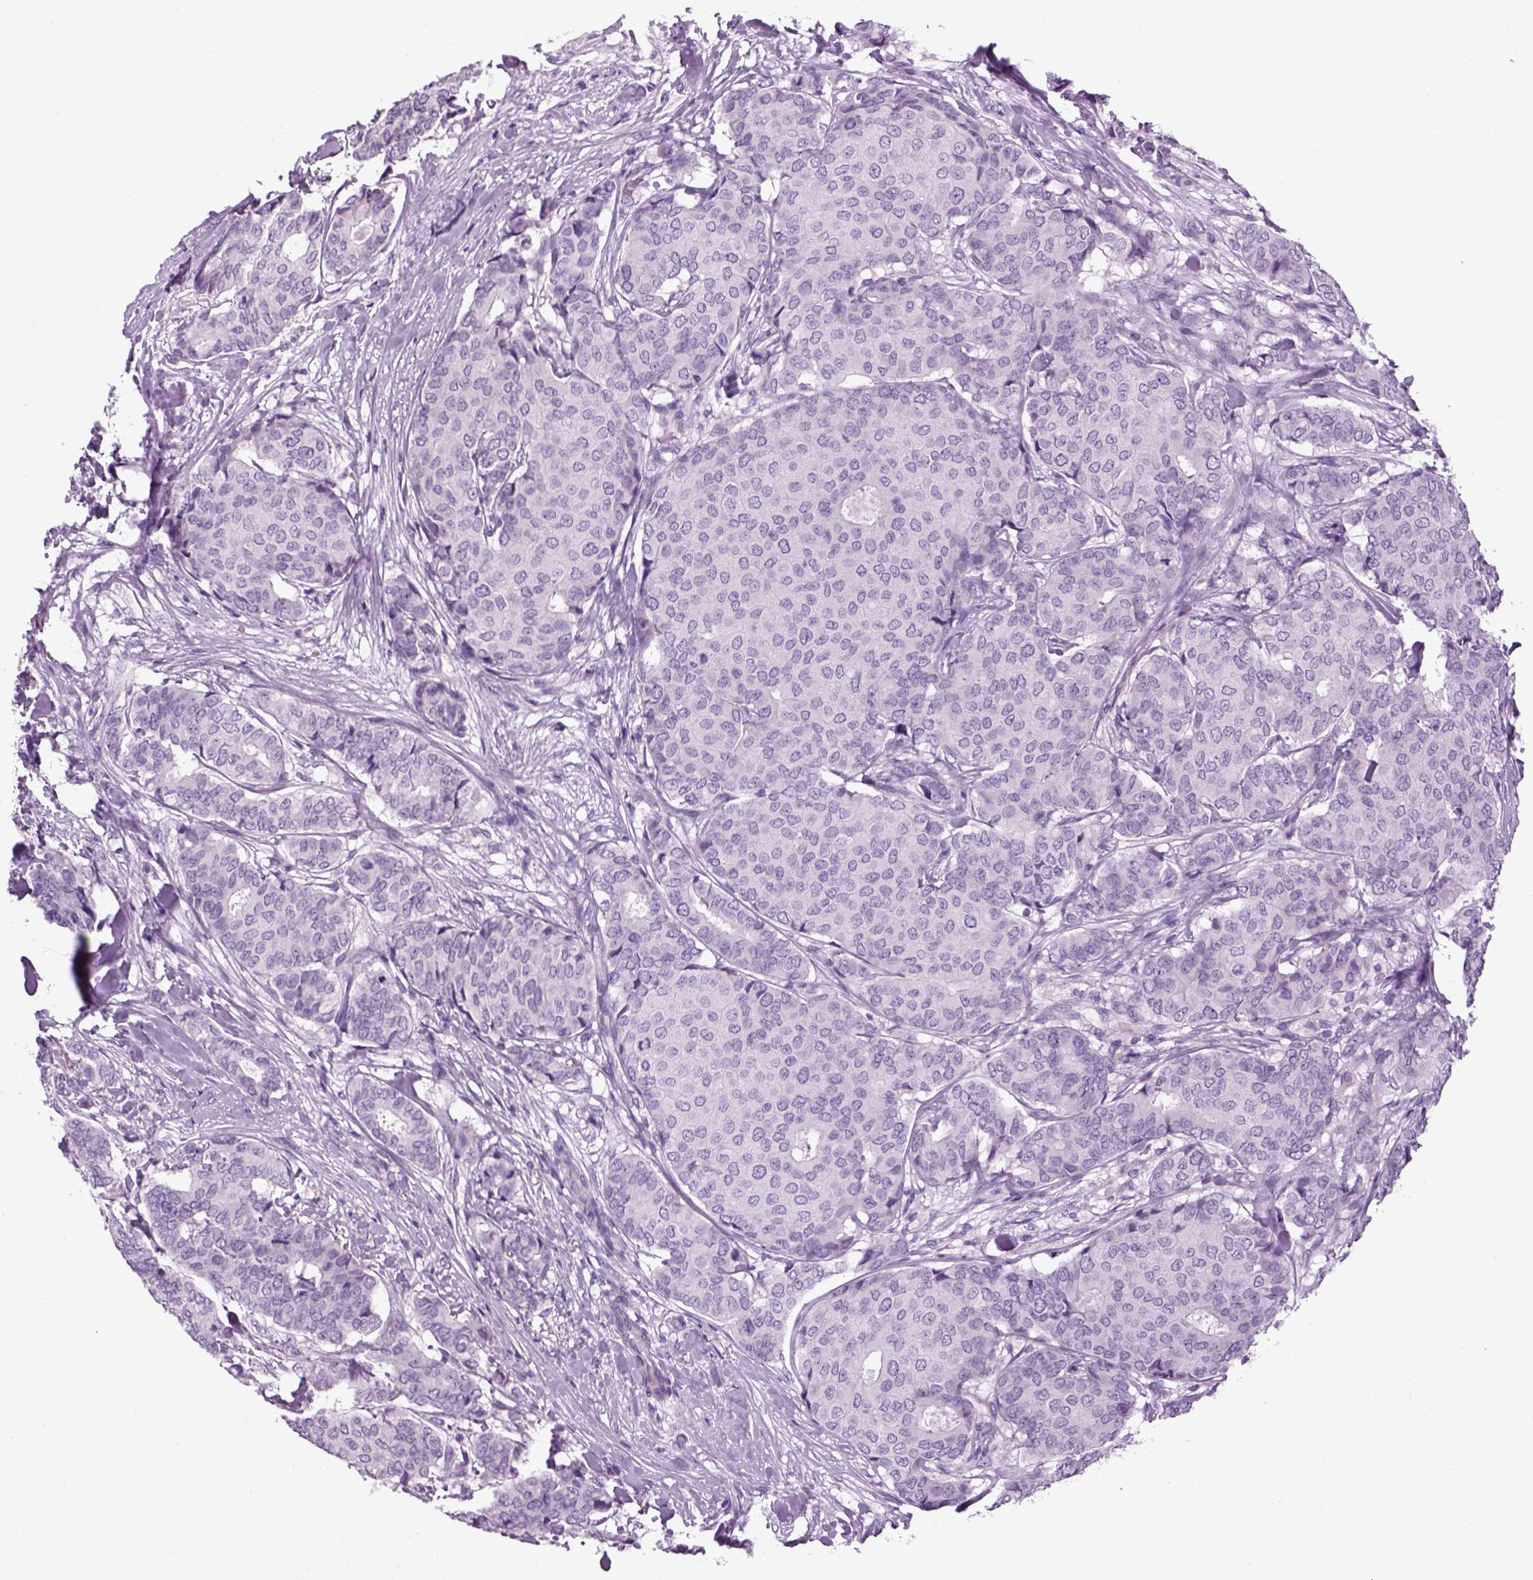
{"staining": {"intensity": "negative", "quantity": "none", "location": "none"}, "tissue": "breast cancer", "cell_type": "Tumor cells", "image_type": "cancer", "snomed": [{"axis": "morphology", "description": "Duct carcinoma"}, {"axis": "topography", "description": "Breast"}], "caption": "This is an immunohistochemistry histopathology image of human invasive ductal carcinoma (breast). There is no staining in tumor cells.", "gene": "HMCN2", "patient": {"sex": "female", "age": 75}}